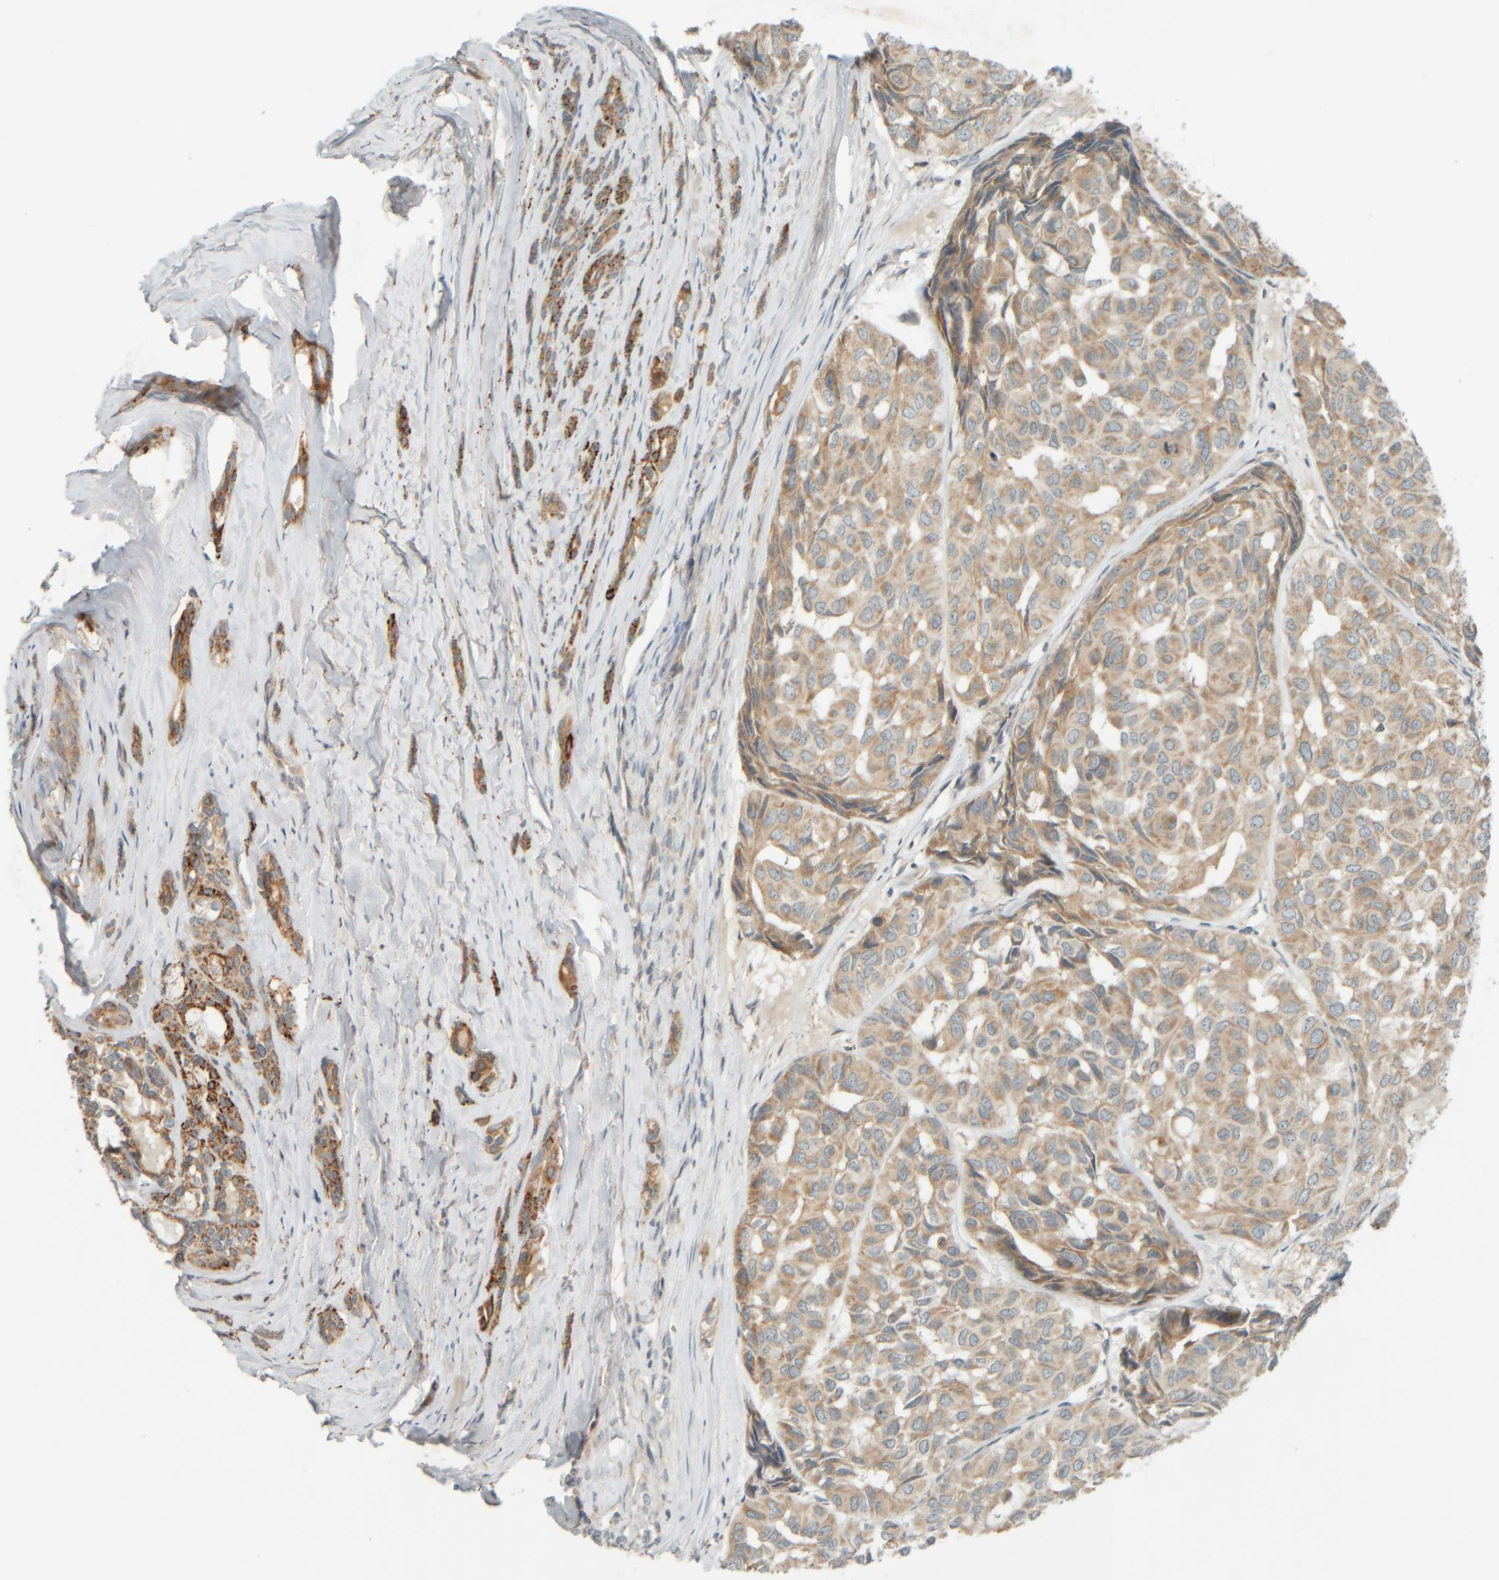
{"staining": {"intensity": "weak", "quantity": ">75%", "location": "cytoplasmic/membranous"}, "tissue": "head and neck cancer", "cell_type": "Tumor cells", "image_type": "cancer", "snomed": [{"axis": "morphology", "description": "Adenocarcinoma, NOS"}, {"axis": "topography", "description": "Salivary gland, NOS"}, {"axis": "topography", "description": "Head-Neck"}], "caption": "Protein staining shows weak cytoplasmic/membranous staining in approximately >75% of tumor cells in head and neck cancer (adenocarcinoma).", "gene": "SPAG5", "patient": {"sex": "female", "age": 76}}